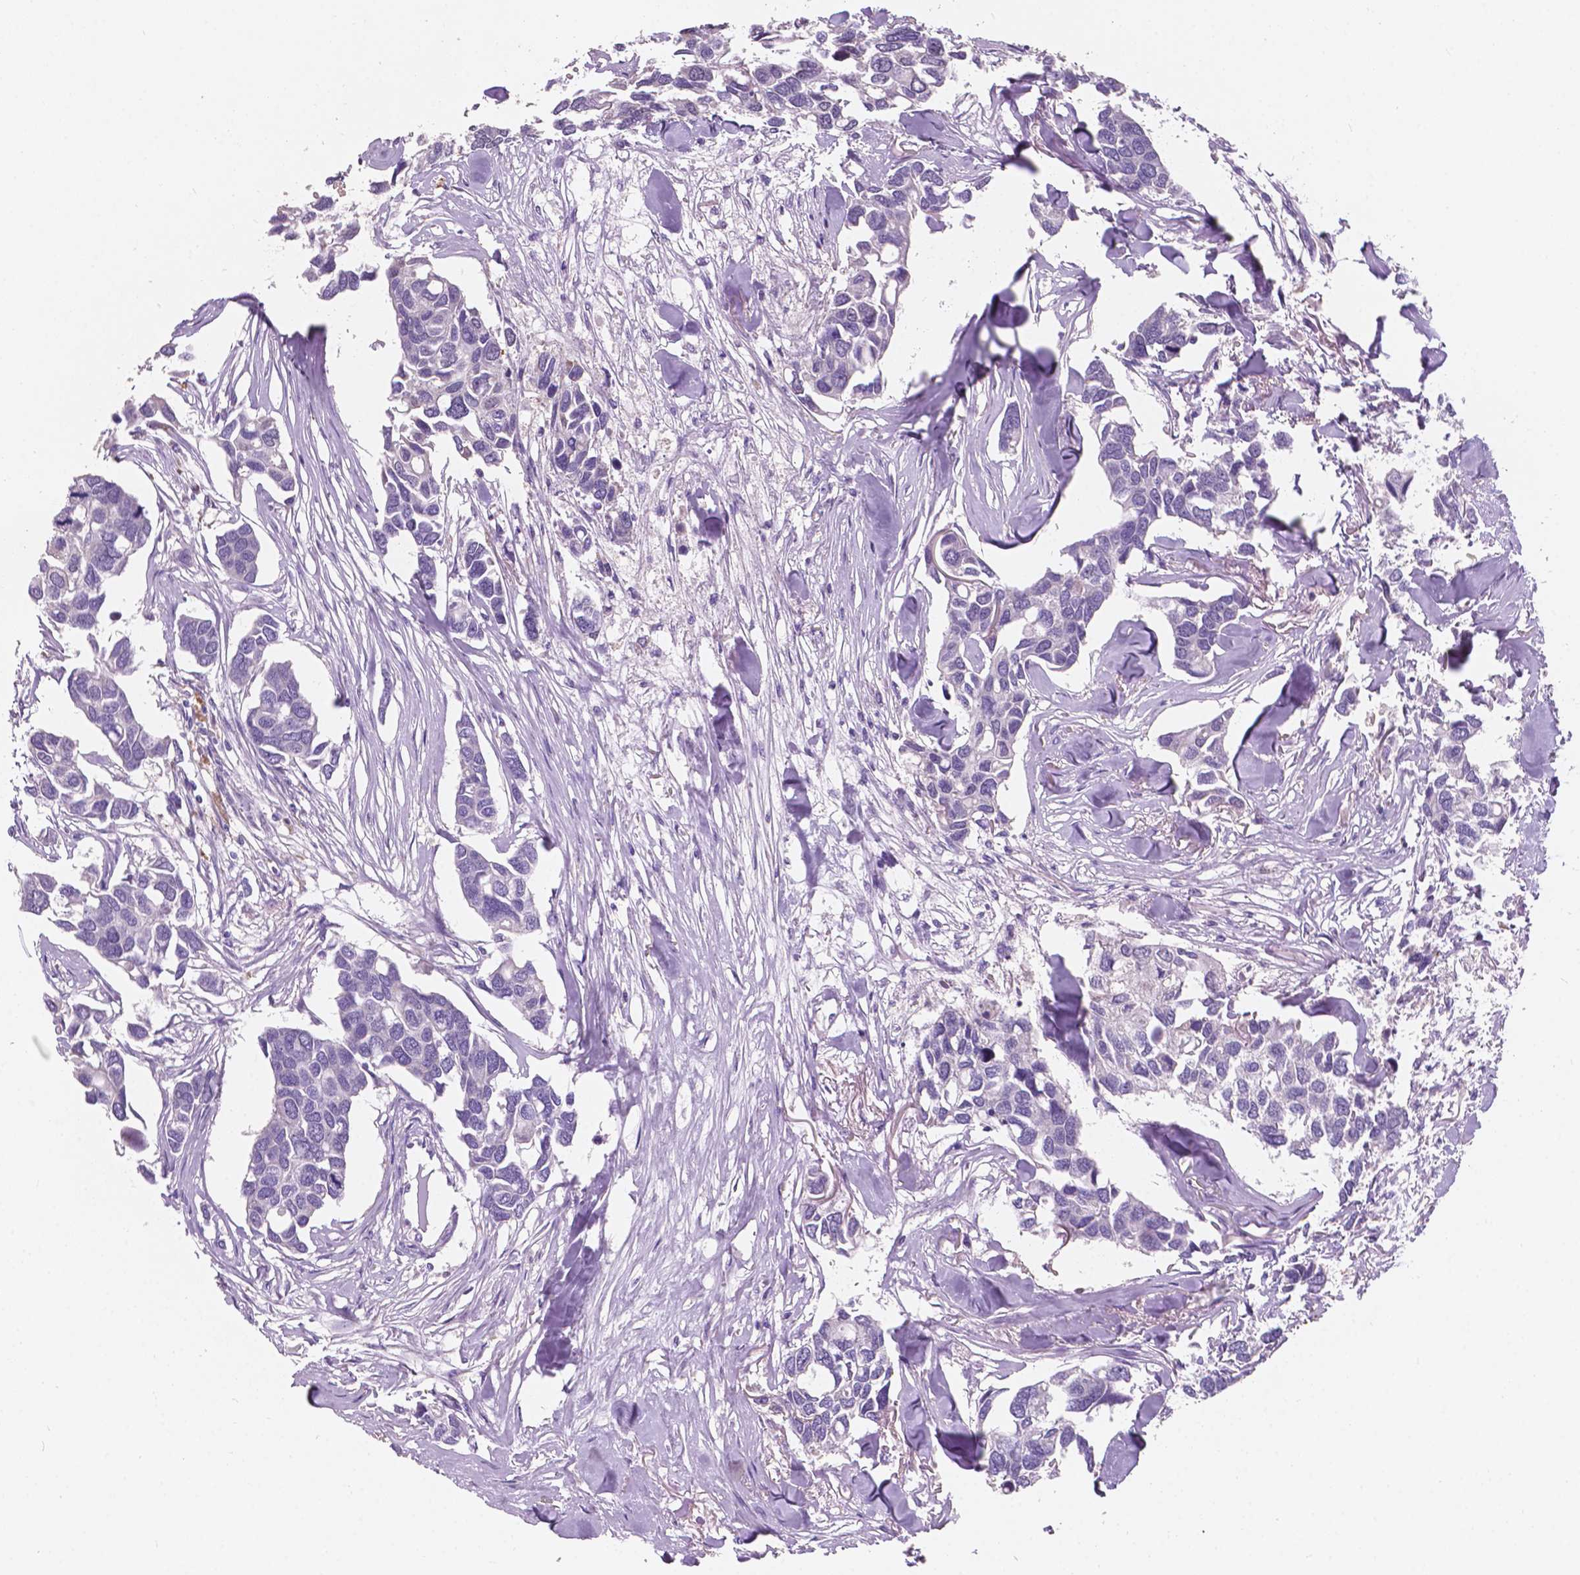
{"staining": {"intensity": "negative", "quantity": "none", "location": "none"}, "tissue": "breast cancer", "cell_type": "Tumor cells", "image_type": "cancer", "snomed": [{"axis": "morphology", "description": "Duct carcinoma"}, {"axis": "topography", "description": "Breast"}], "caption": "Immunohistochemistry (IHC) micrograph of neoplastic tissue: human invasive ductal carcinoma (breast) stained with DAB (3,3'-diaminobenzidine) shows no significant protein staining in tumor cells.", "gene": "IREB2", "patient": {"sex": "female", "age": 83}}